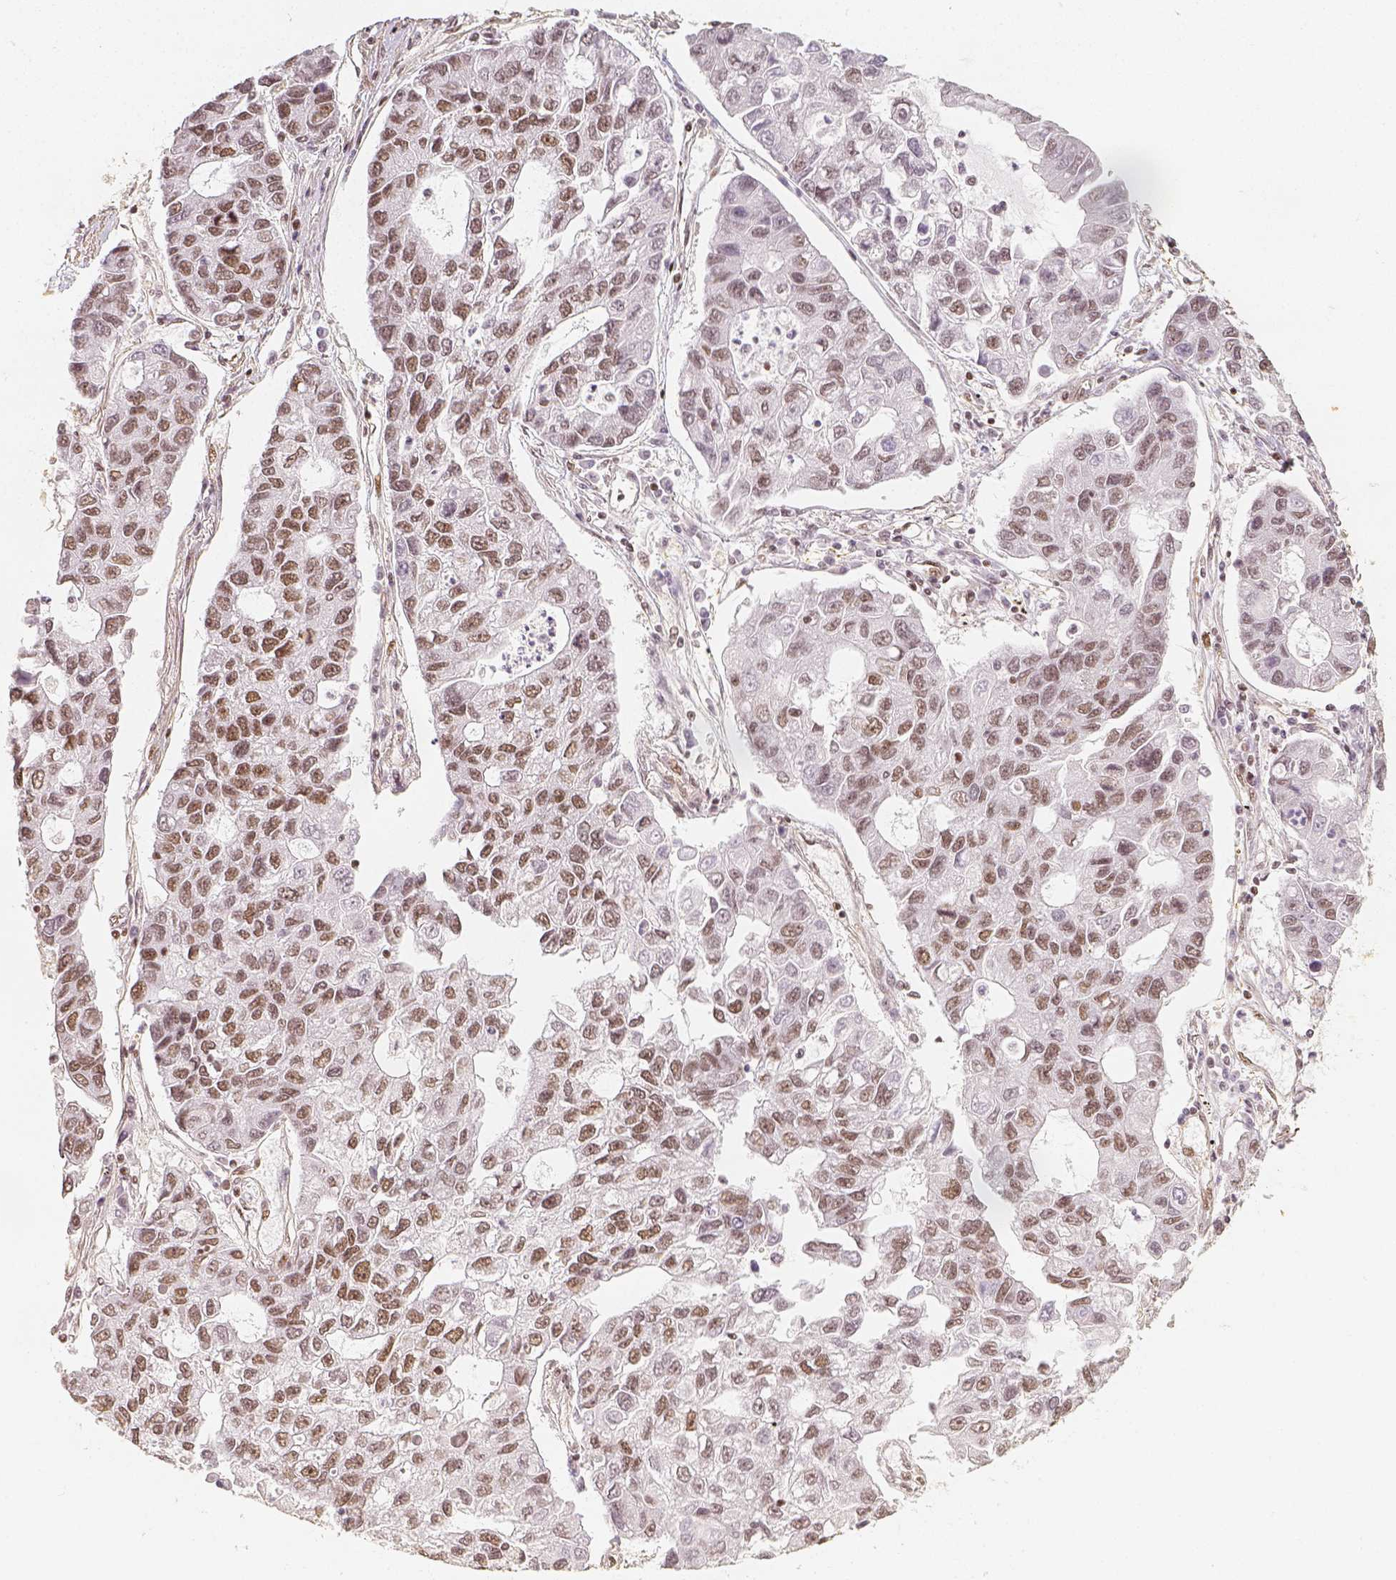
{"staining": {"intensity": "moderate", "quantity": ">75%", "location": "nuclear"}, "tissue": "lung cancer", "cell_type": "Tumor cells", "image_type": "cancer", "snomed": [{"axis": "morphology", "description": "Adenocarcinoma, NOS"}, {"axis": "topography", "description": "Bronchus"}, {"axis": "topography", "description": "Lung"}], "caption": "Lung cancer (adenocarcinoma) stained for a protein (brown) shows moderate nuclear positive staining in about >75% of tumor cells.", "gene": "HDAC1", "patient": {"sex": "female", "age": 51}}